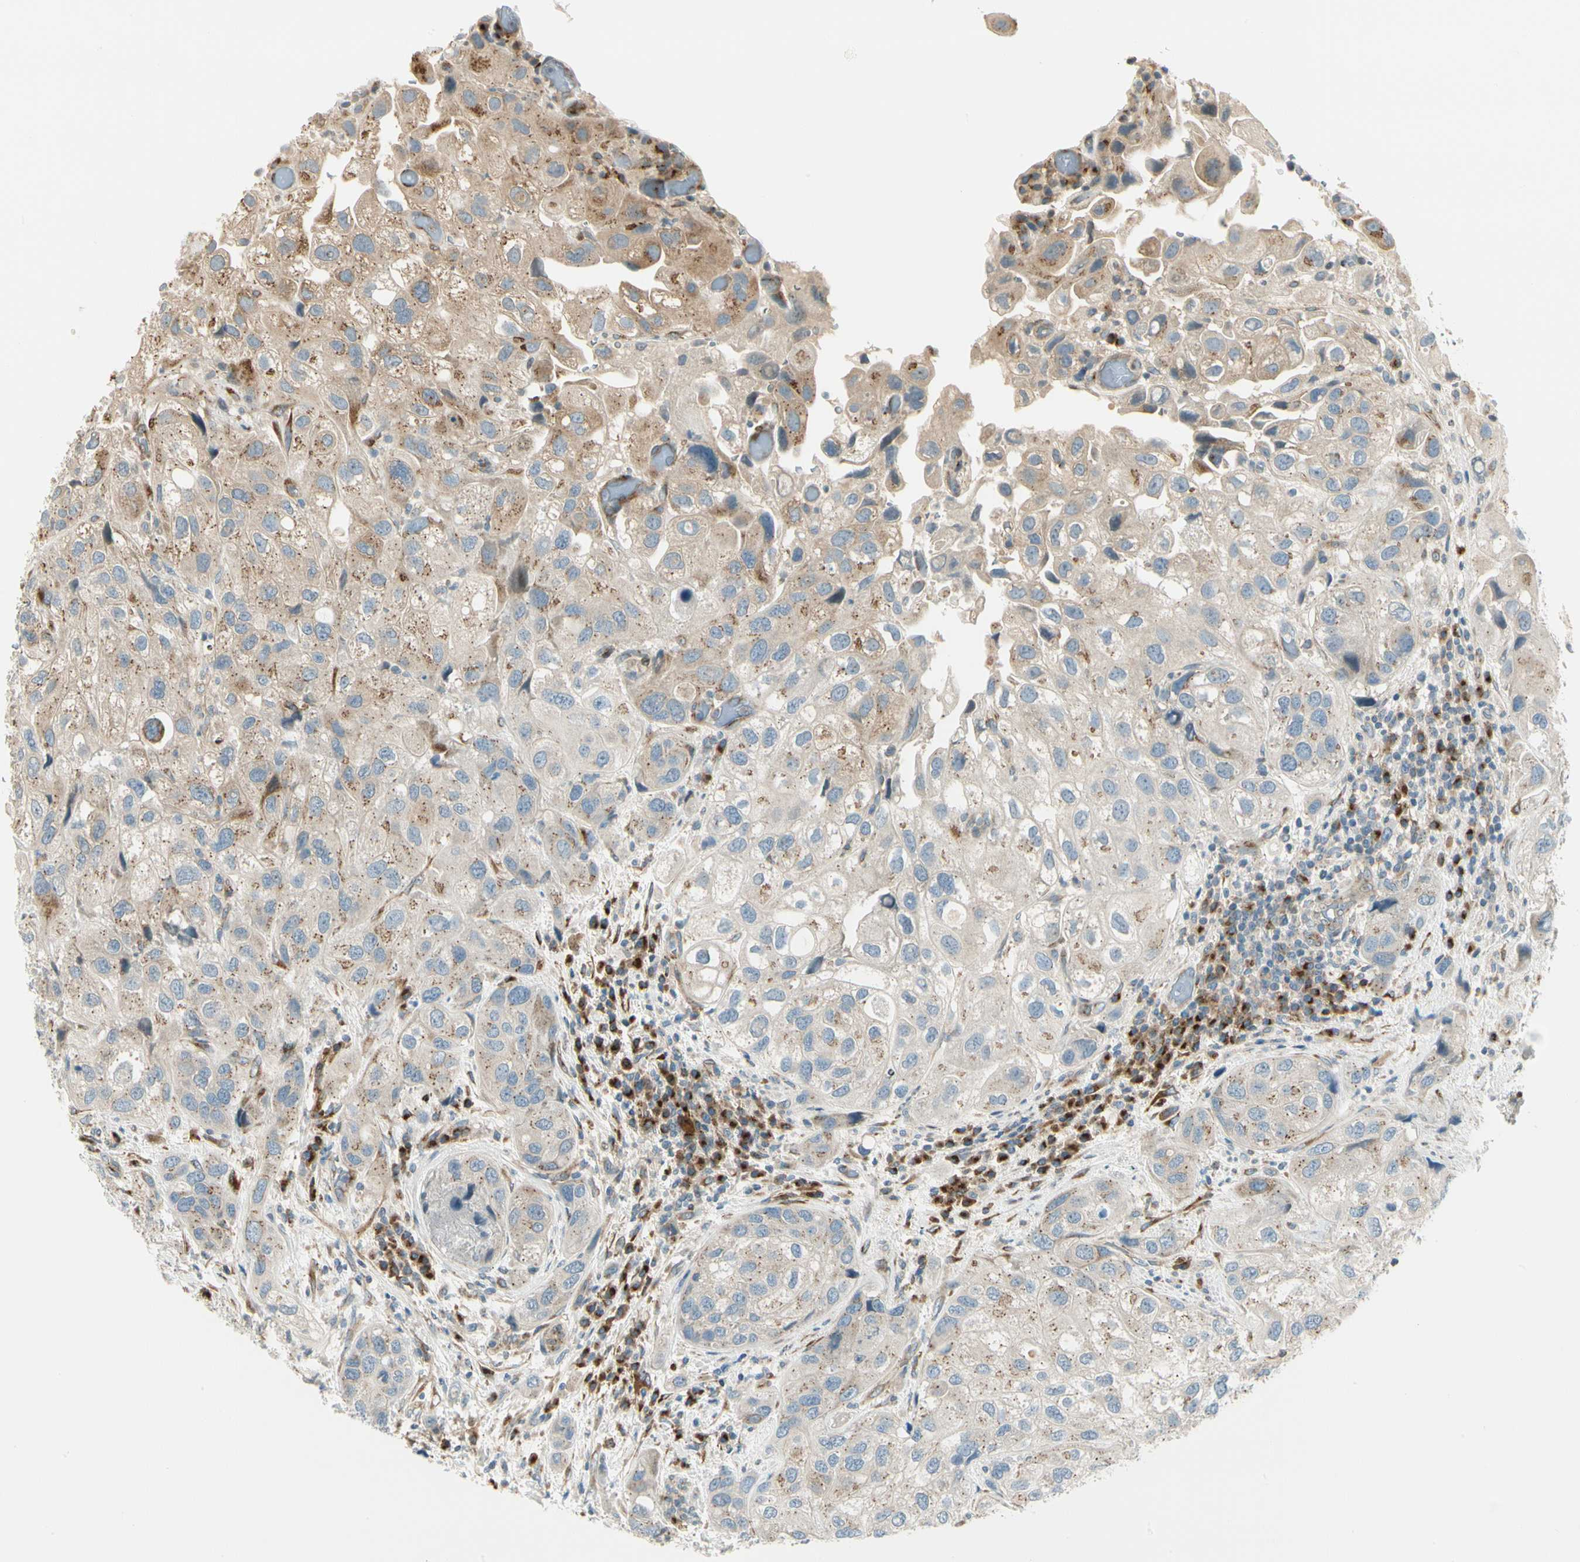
{"staining": {"intensity": "weak", "quantity": ">75%", "location": "cytoplasmic/membranous"}, "tissue": "urothelial cancer", "cell_type": "Tumor cells", "image_type": "cancer", "snomed": [{"axis": "morphology", "description": "Urothelial carcinoma, High grade"}, {"axis": "topography", "description": "Urinary bladder"}], "caption": "This image displays immunohistochemistry (IHC) staining of human urothelial carcinoma (high-grade), with low weak cytoplasmic/membranous positivity in about >75% of tumor cells.", "gene": "MANSC1", "patient": {"sex": "female", "age": 64}}